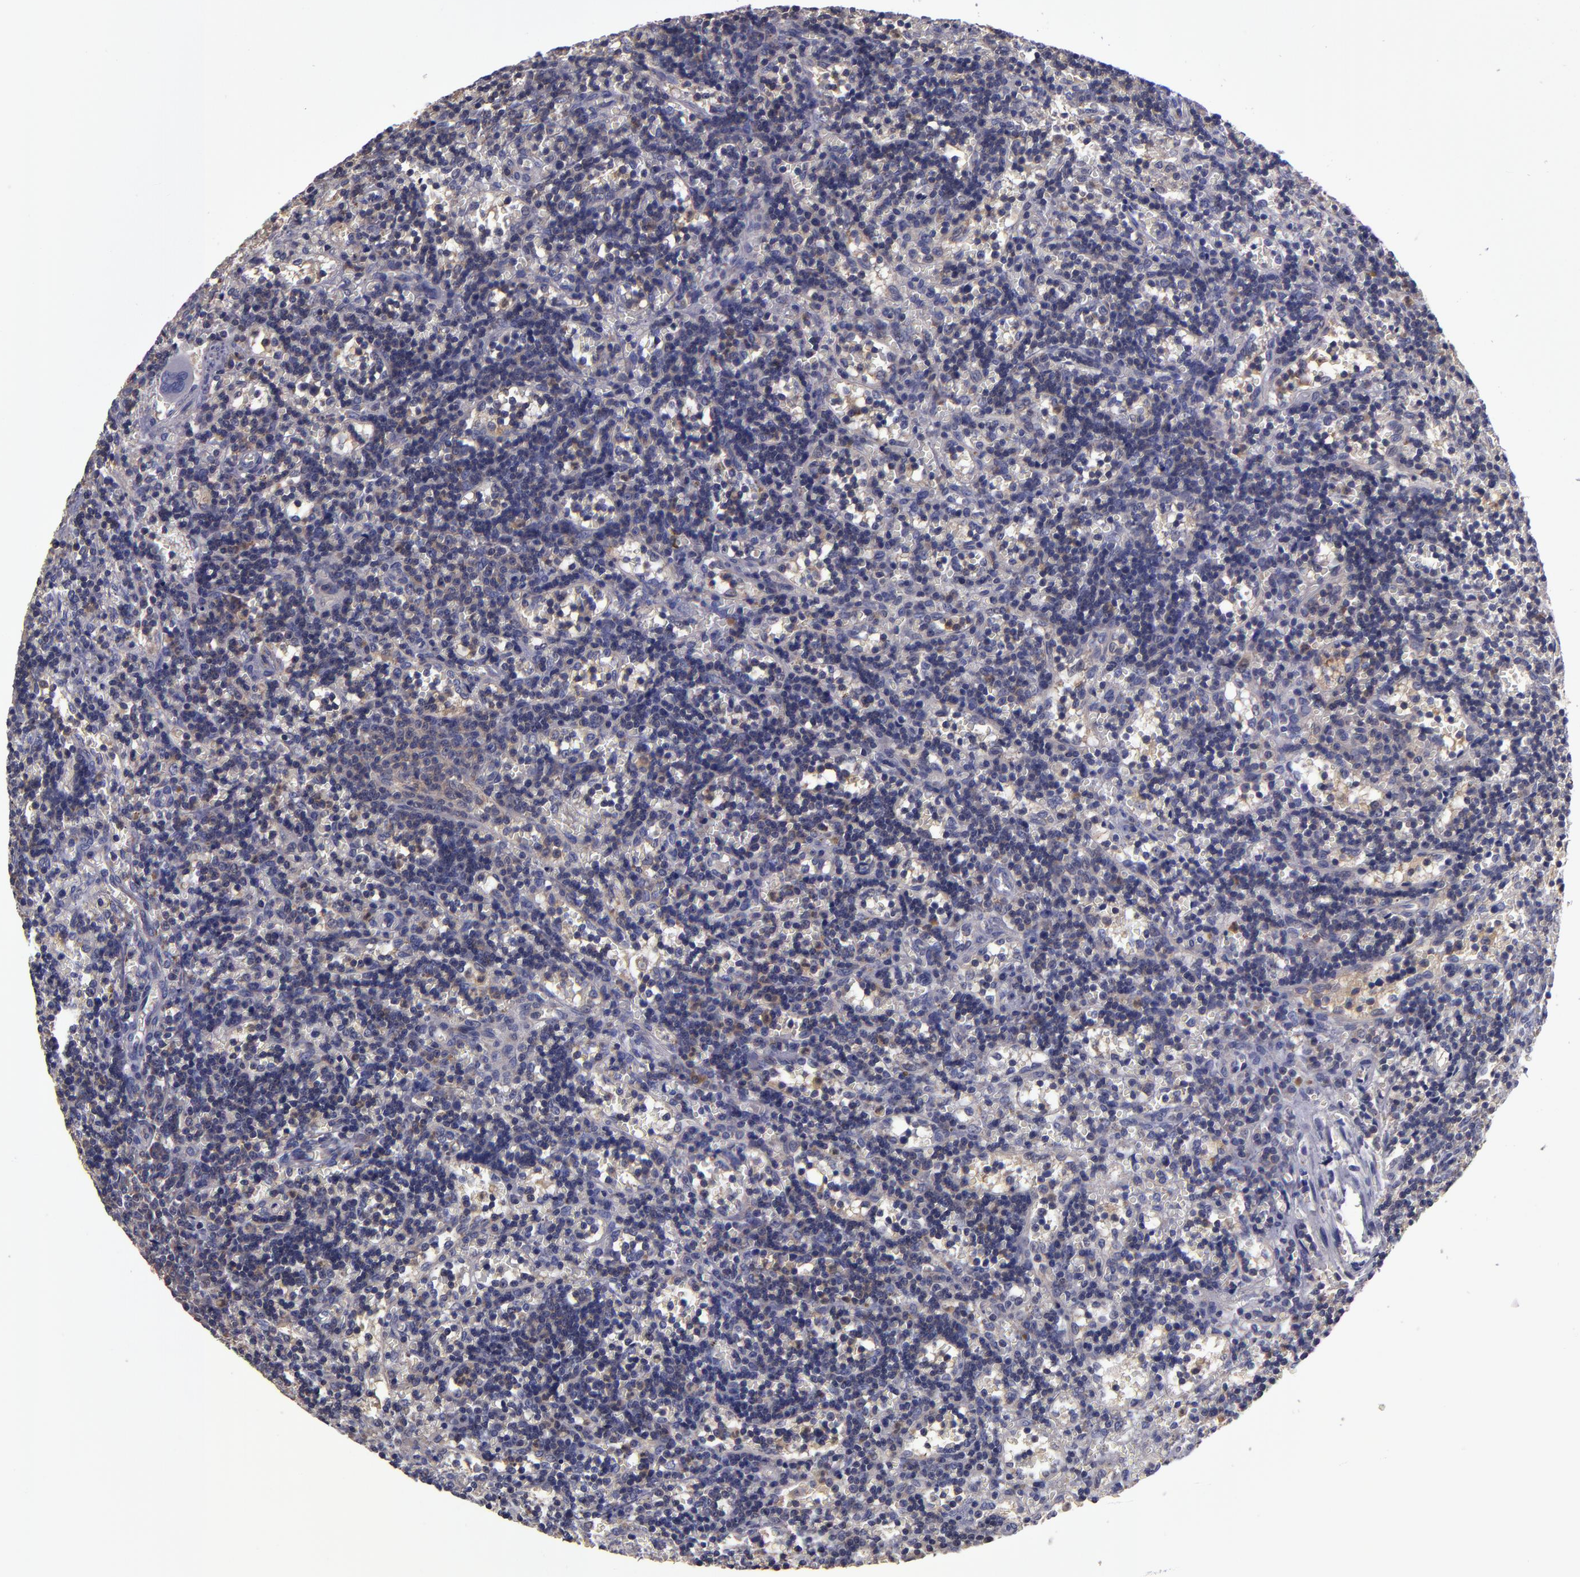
{"staining": {"intensity": "weak", "quantity": "<25%", "location": "cytoplasmic/membranous"}, "tissue": "lymphoma", "cell_type": "Tumor cells", "image_type": "cancer", "snomed": [{"axis": "morphology", "description": "Malignant lymphoma, non-Hodgkin's type, Low grade"}, {"axis": "topography", "description": "Spleen"}], "caption": "There is no significant positivity in tumor cells of lymphoma. (IHC, brightfield microscopy, high magnification).", "gene": "CARS1", "patient": {"sex": "male", "age": 60}}